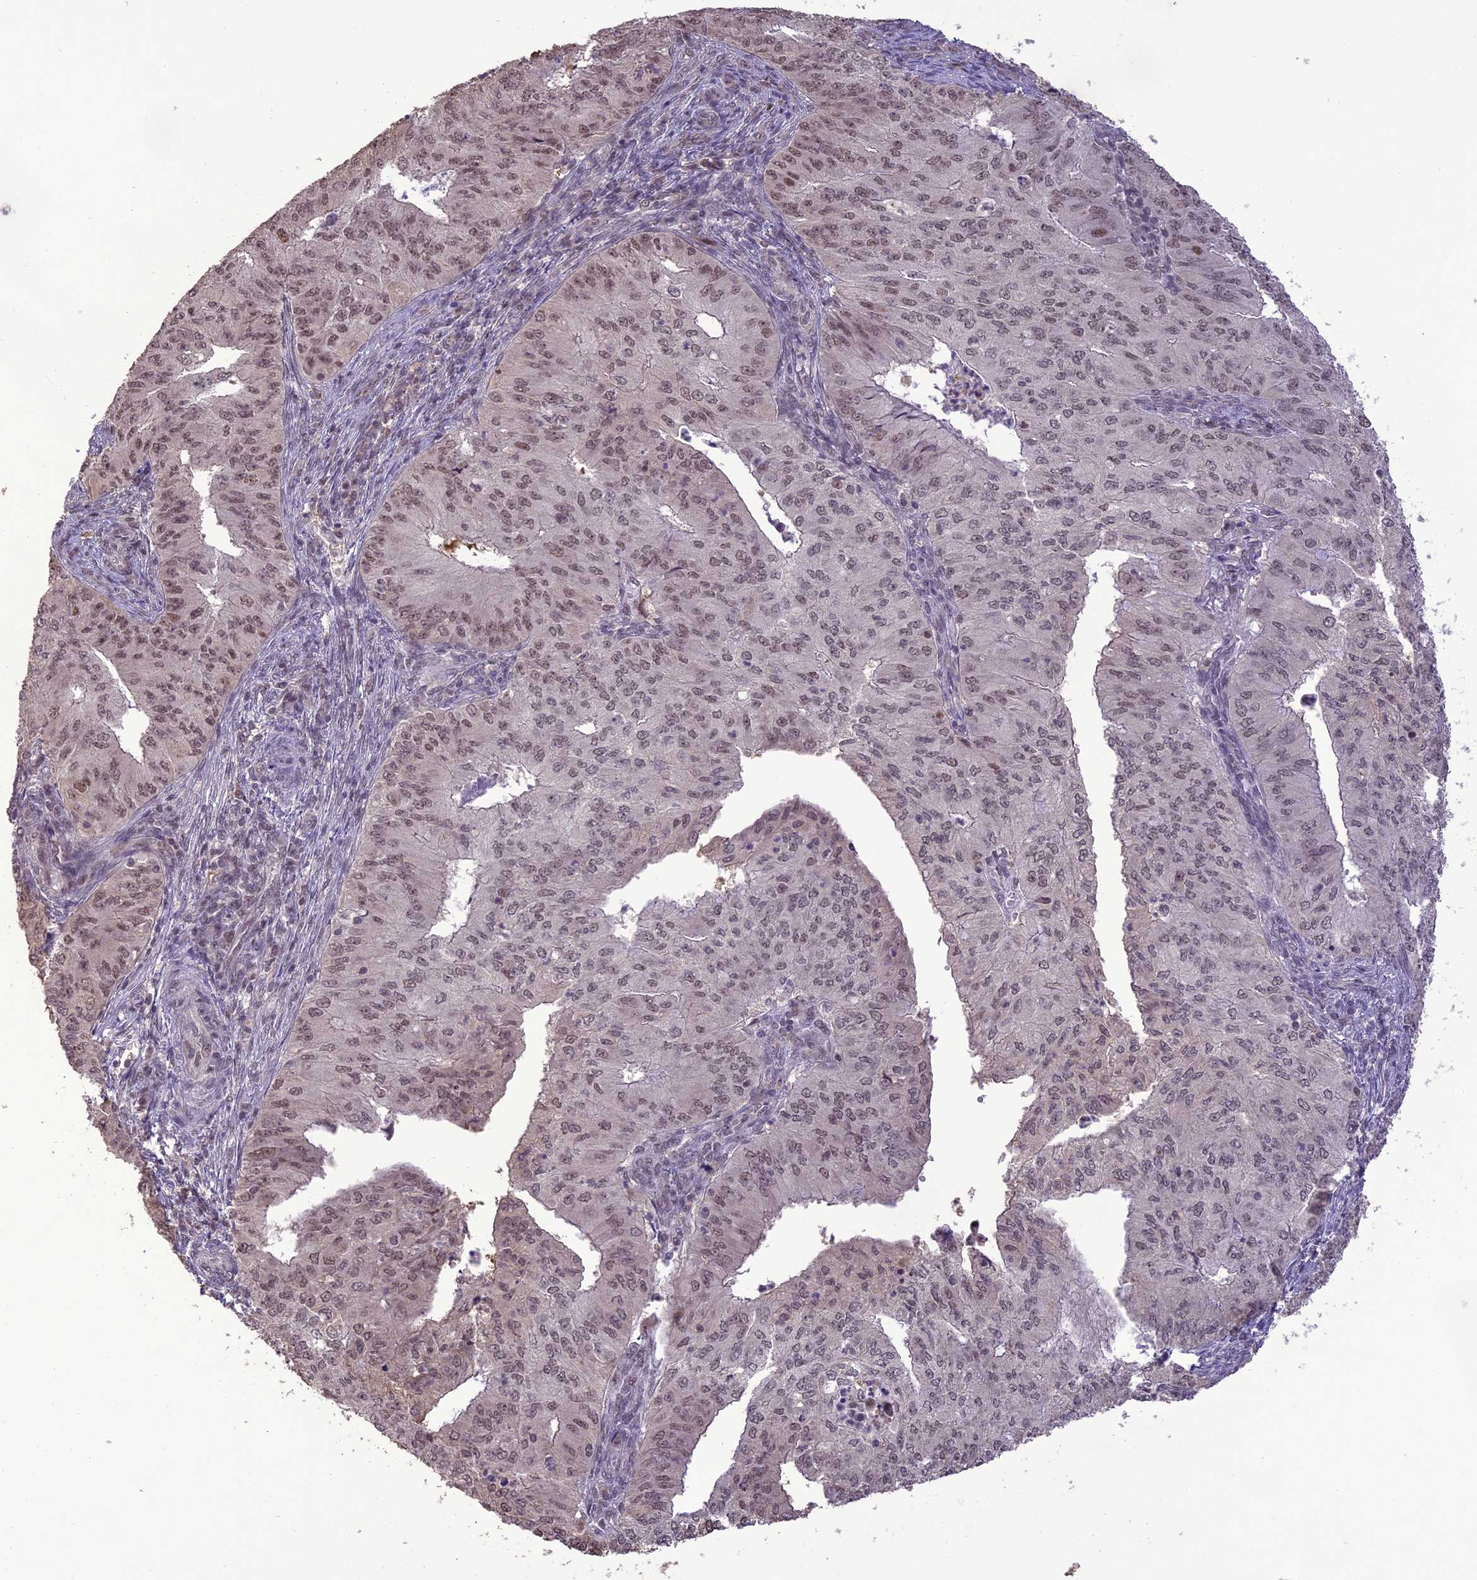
{"staining": {"intensity": "moderate", "quantity": "25%-75%", "location": "nuclear"}, "tissue": "endometrial cancer", "cell_type": "Tumor cells", "image_type": "cancer", "snomed": [{"axis": "morphology", "description": "Adenocarcinoma, NOS"}, {"axis": "topography", "description": "Endometrium"}], "caption": "Tumor cells display medium levels of moderate nuclear expression in approximately 25%-75% of cells in human endometrial cancer (adenocarcinoma).", "gene": "TIGD7", "patient": {"sex": "female", "age": 50}}